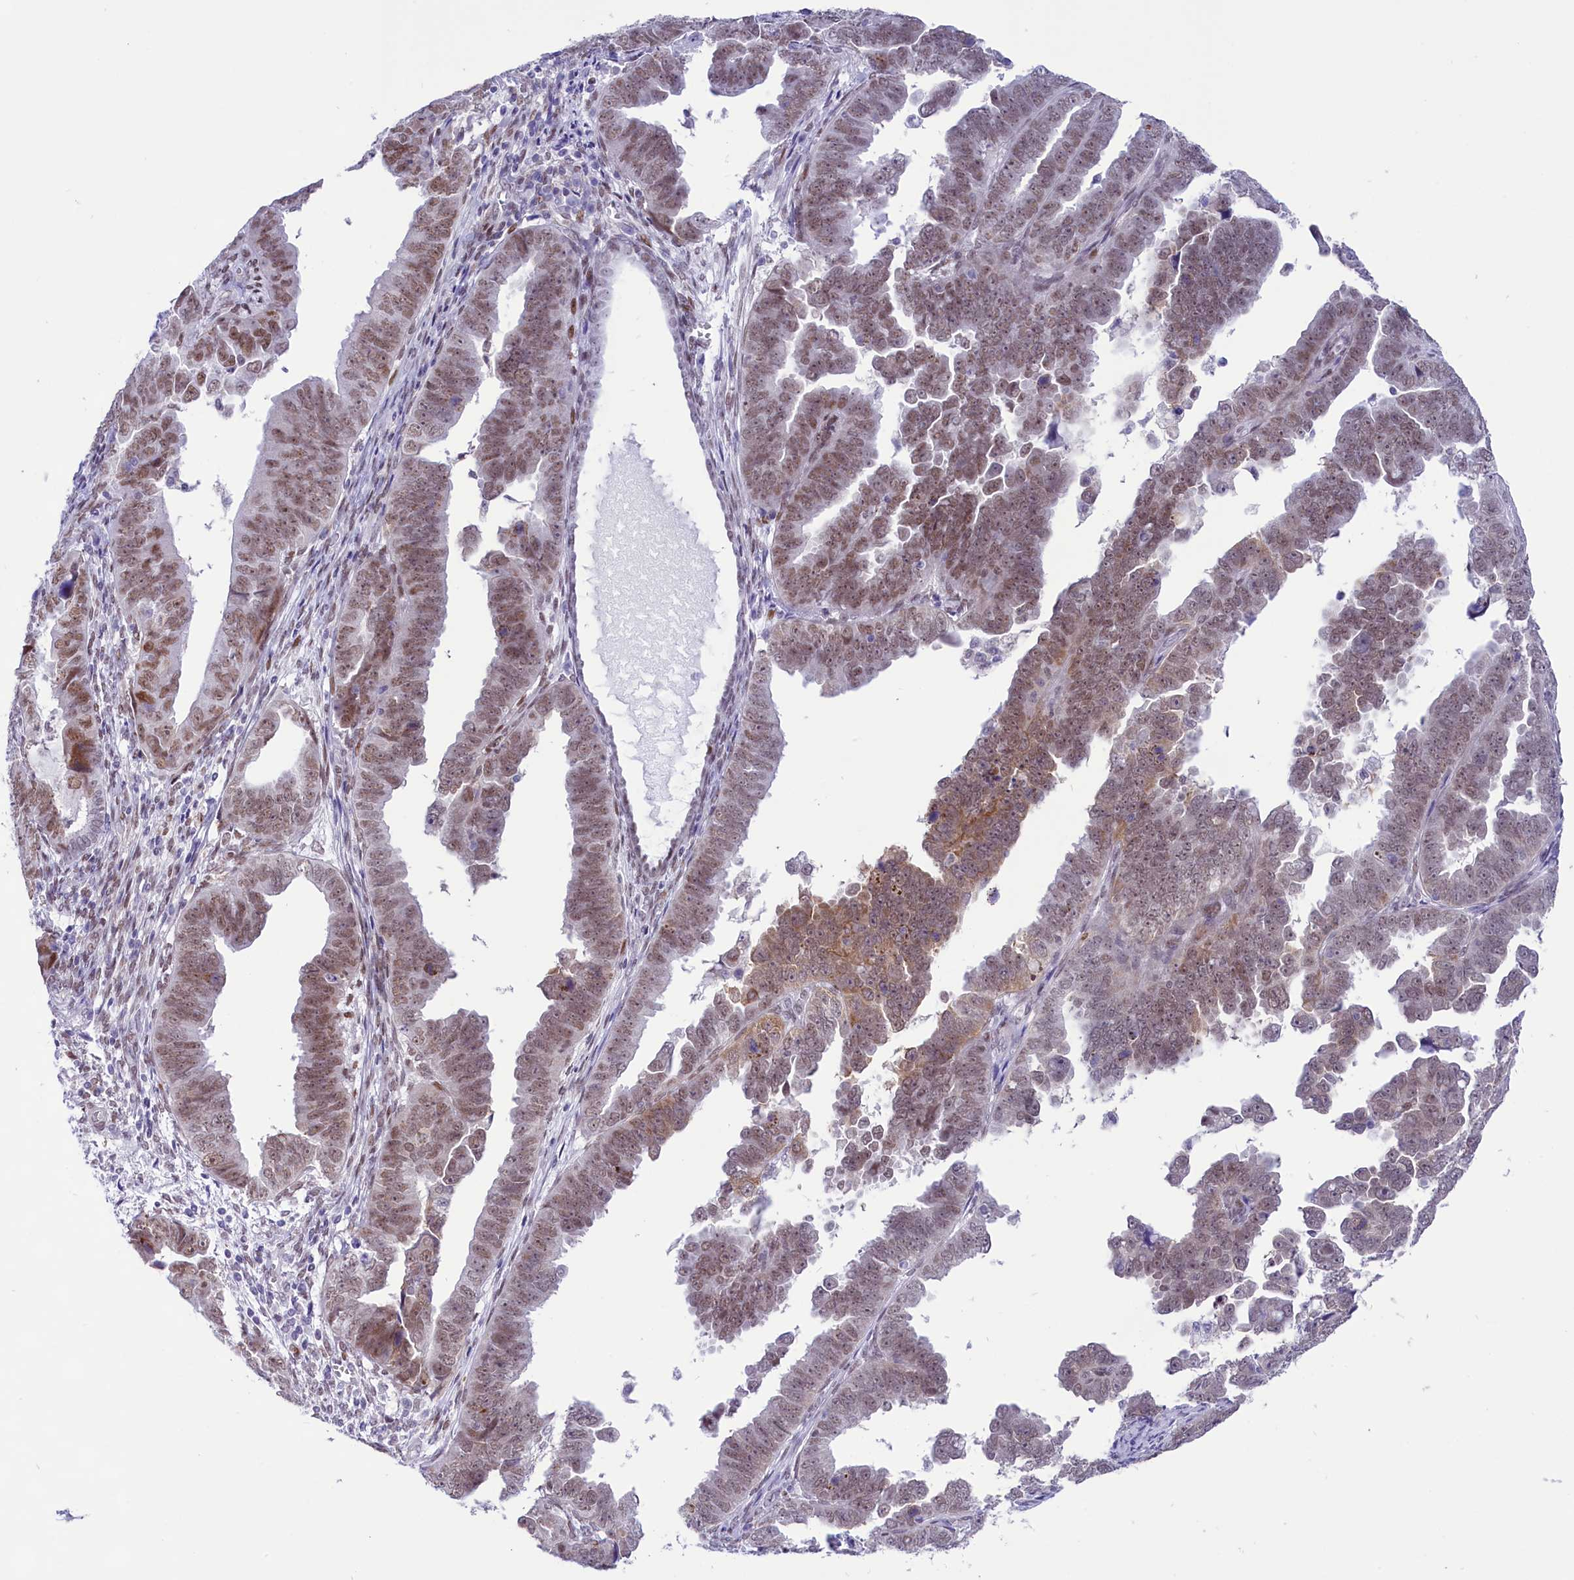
{"staining": {"intensity": "moderate", "quantity": ">75%", "location": "nuclear"}, "tissue": "endometrial cancer", "cell_type": "Tumor cells", "image_type": "cancer", "snomed": [{"axis": "morphology", "description": "Adenocarcinoma, NOS"}, {"axis": "topography", "description": "Endometrium"}], "caption": "Immunohistochemical staining of human endometrial adenocarcinoma reveals moderate nuclear protein positivity in about >75% of tumor cells.", "gene": "RPS6KB1", "patient": {"sex": "female", "age": 75}}